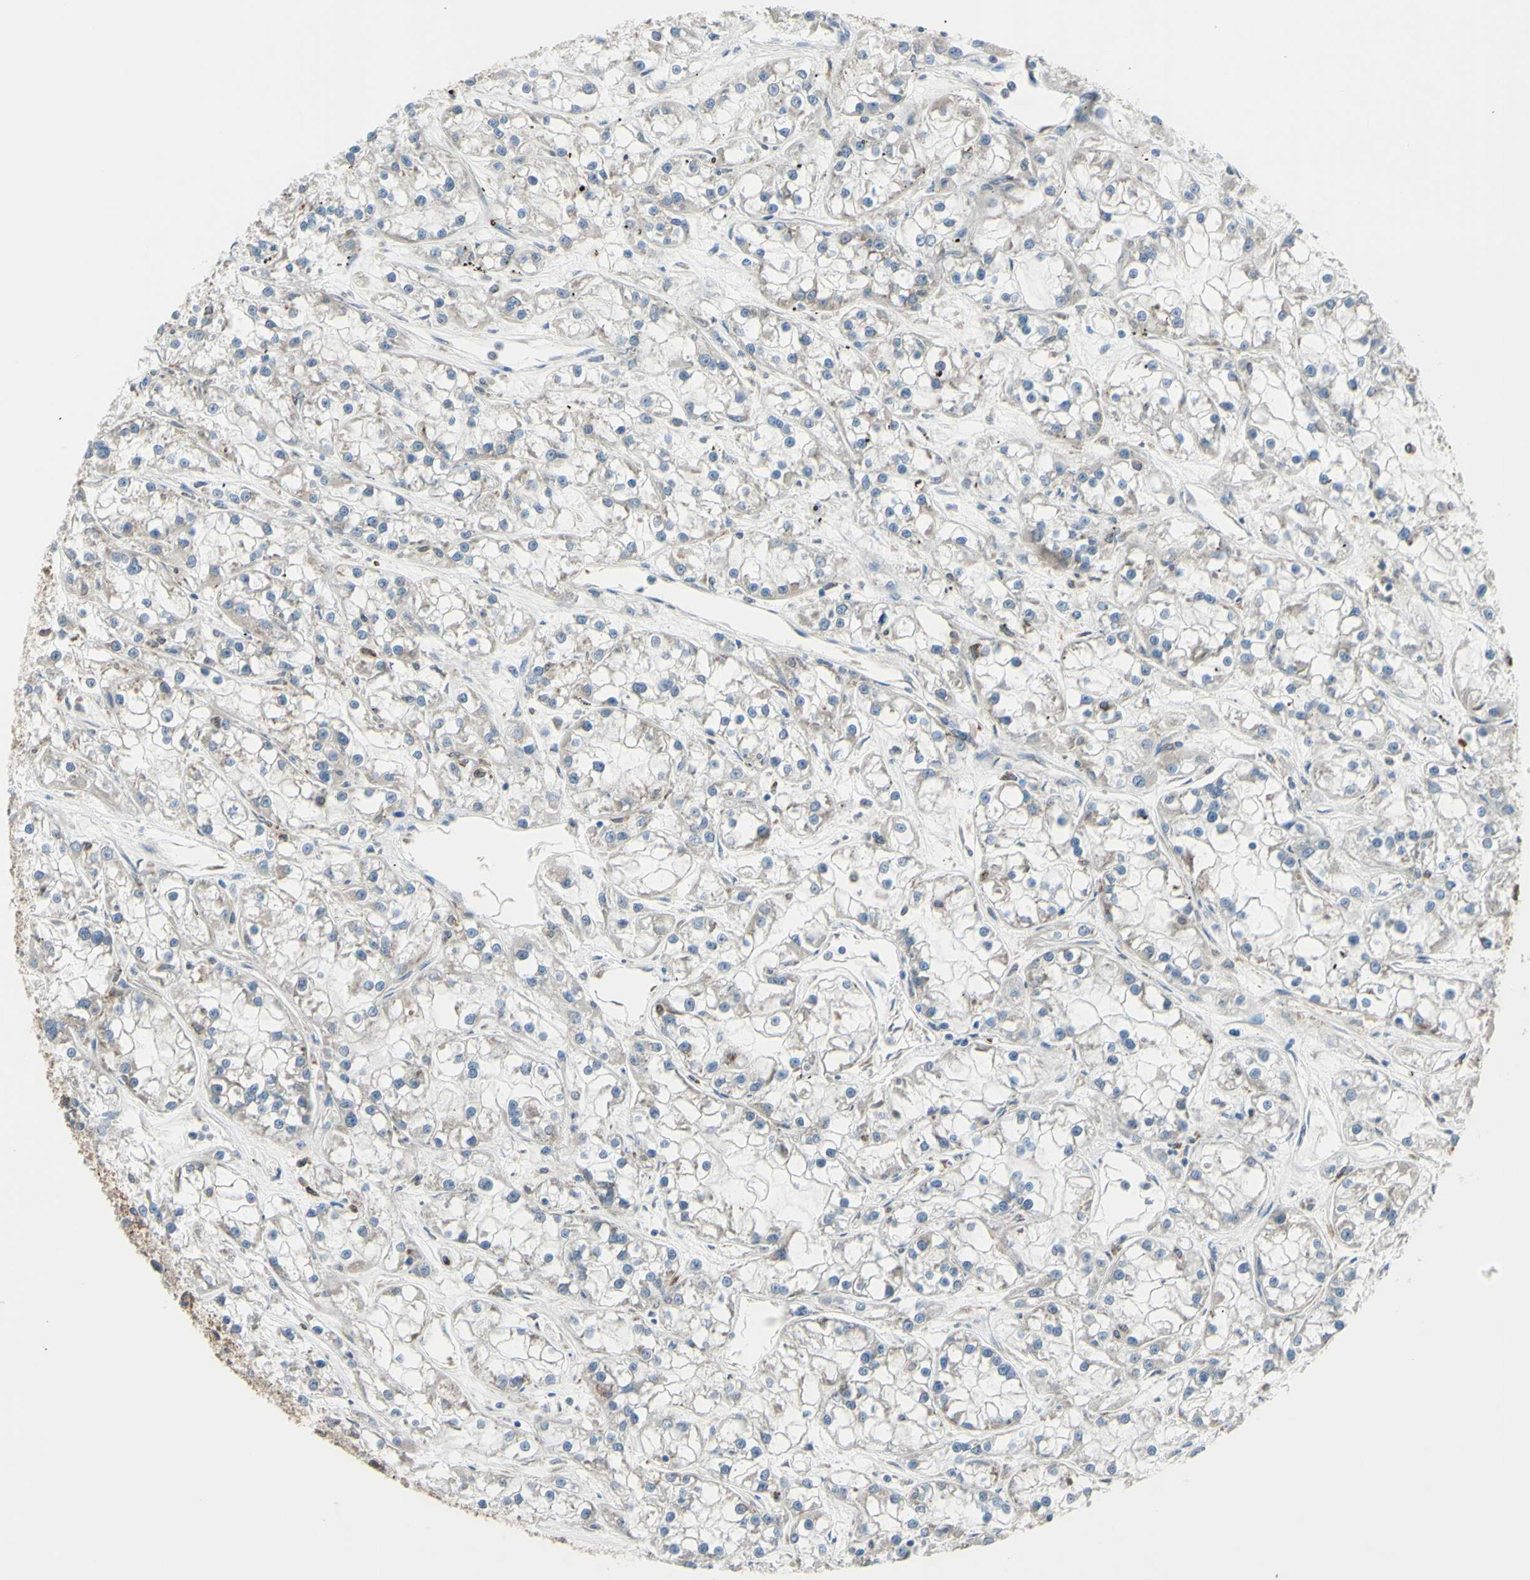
{"staining": {"intensity": "negative", "quantity": "none", "location": "none"}, "tissue": "renal cancer", "cell_type": "Tumor cells", "image_type": "cancer", "snomed": [{"axis": "morphology", "description": "Adenocarcinoma, NOS"}, {"axis": "topography", "description": "Kidney"}], "caption": "IHC image of neoplastic tissue: human adenocarcinoma (renal) stained with DAB demonstrates no significant protein positivity in tumor cells.", "gene": "IGSF9B", "patient": {"sex": "female", "age": 52}}